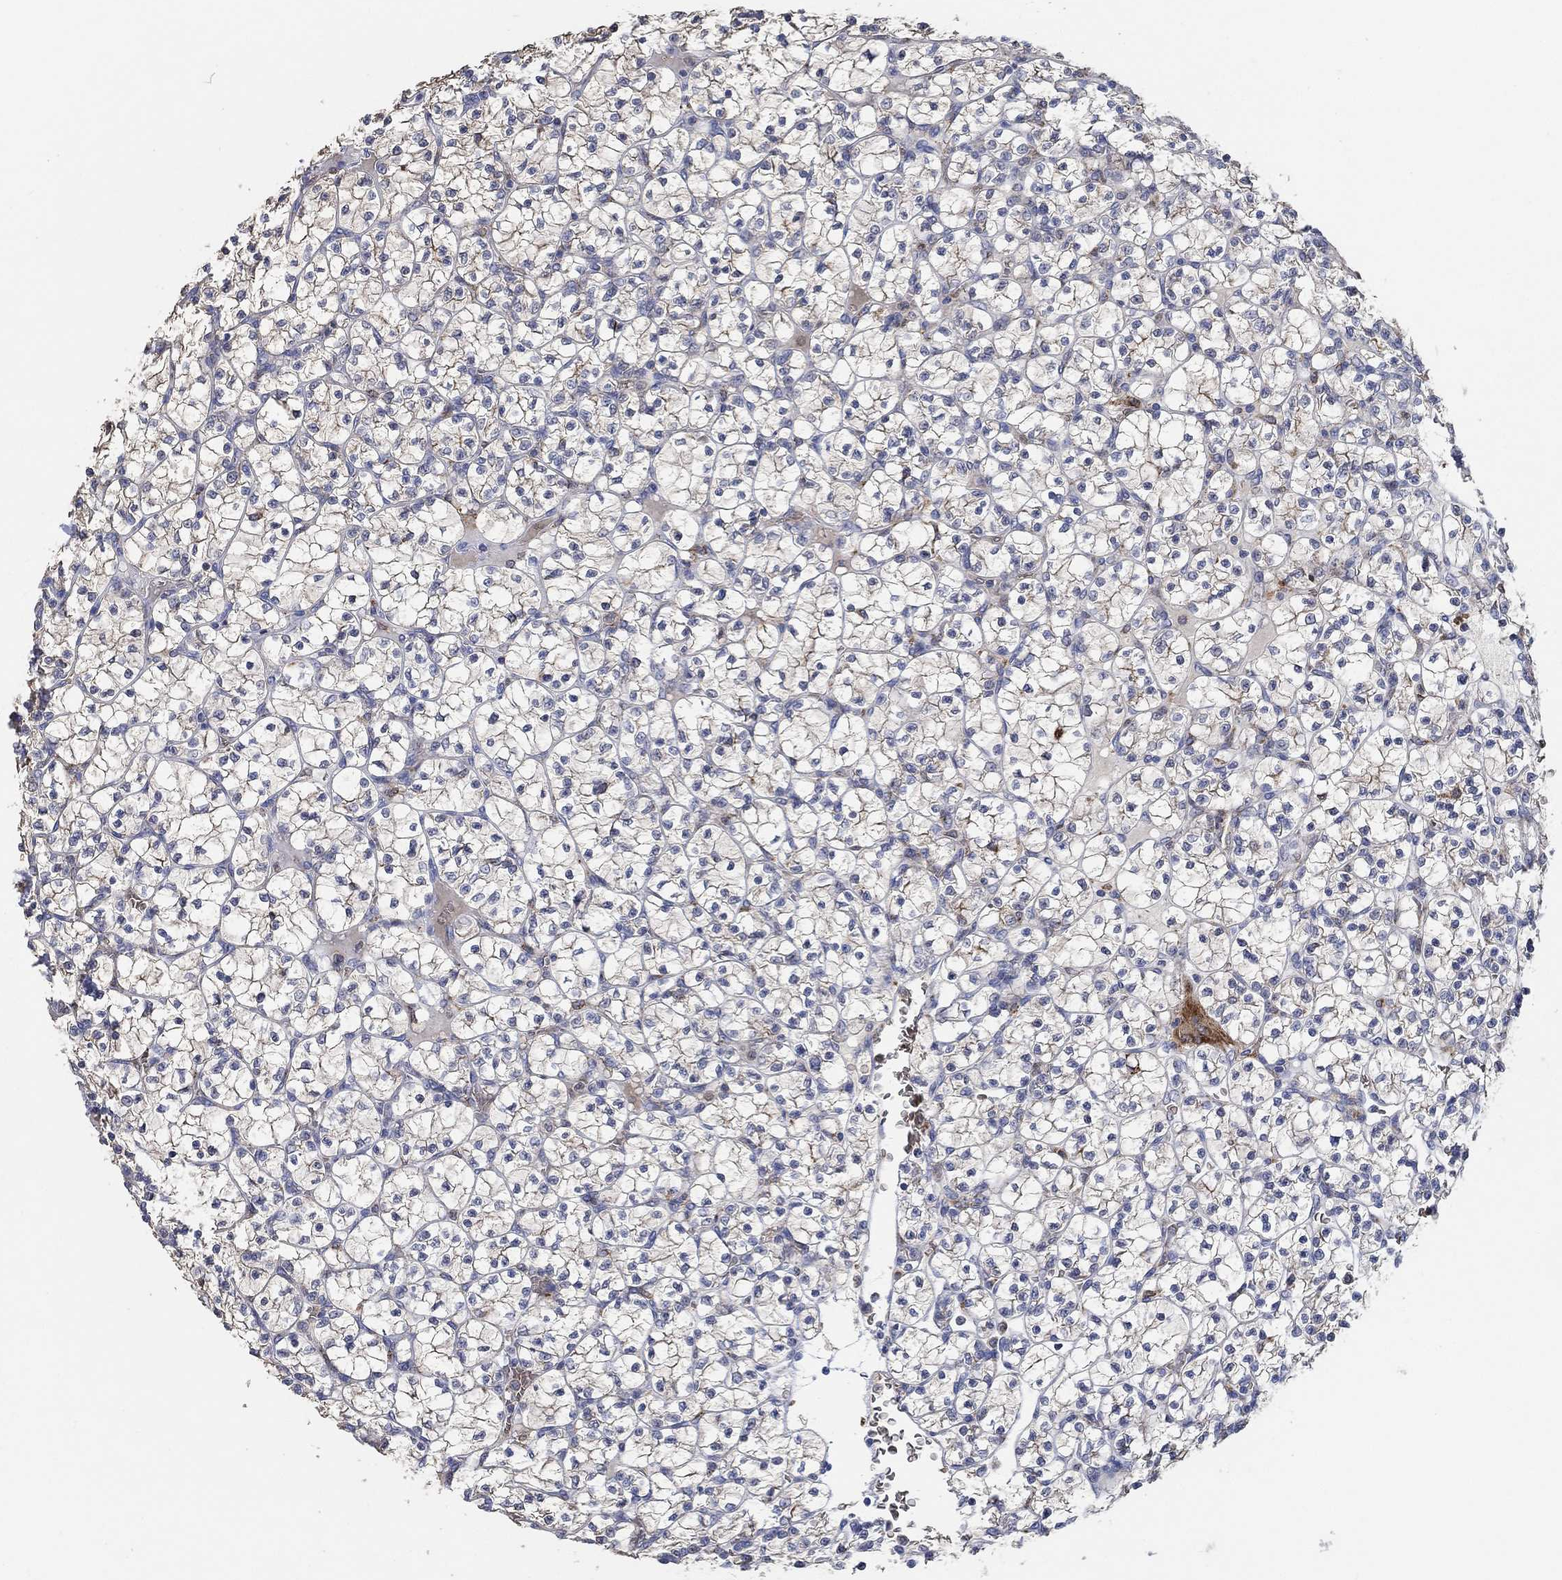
{"staining": {"intensity": "negative", "quantity": "none", "location": "none"}, "tissue": "renal cancer", "cell_type": "Tumor cells", "image_type": "cancer", "snomed": [{"axis": "morphology", "description": "Adenocarcinoma, NOS"}, {"axis": "topography", "description": "Kidney"}], "caption": "An immunohistochemistry image of renal adenocarcinoma is shown. There is no staining in tumor cells of renal adenocarcinoma.", "gene": "MPP1", "patient": {"sex": "female", "age": 89}}